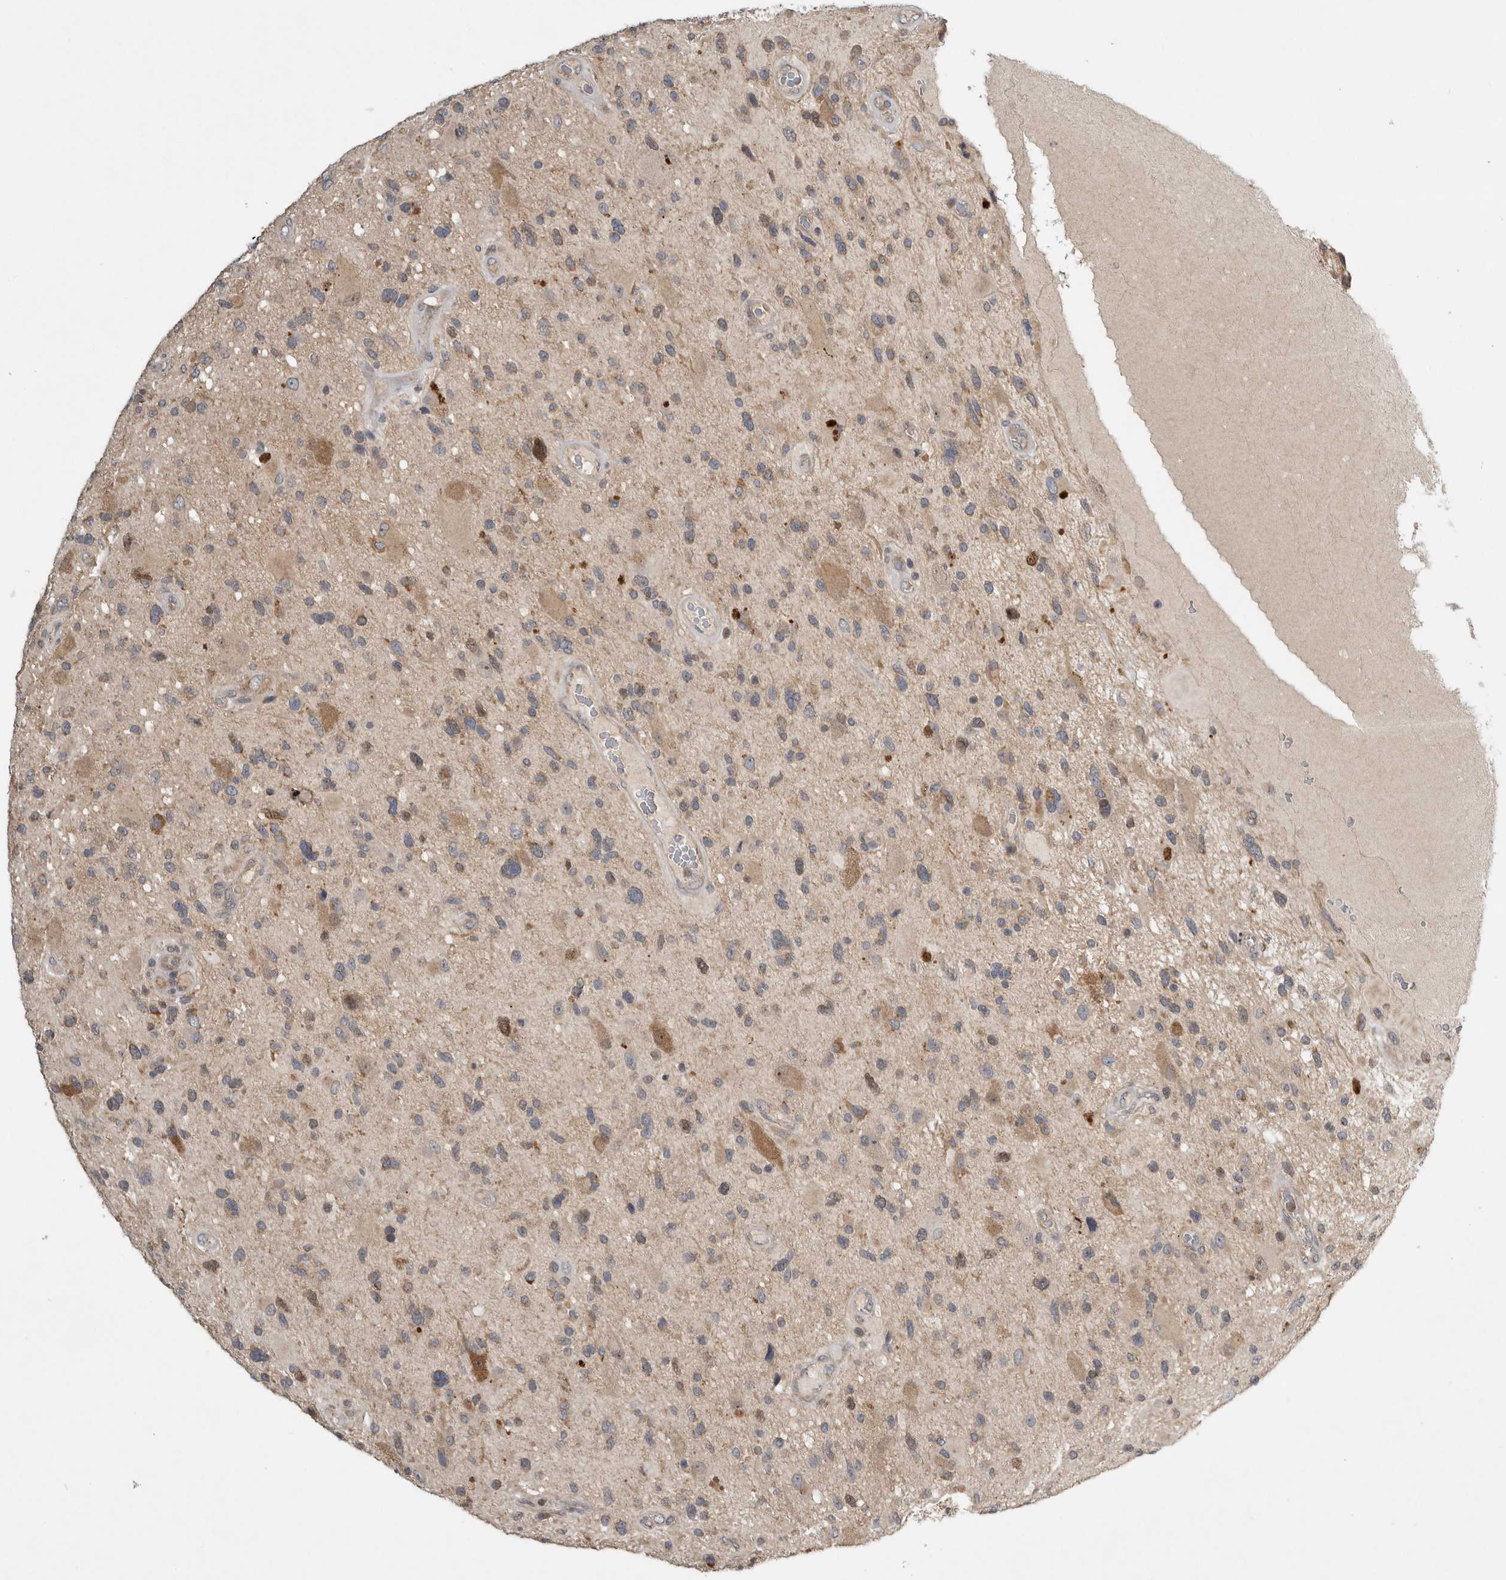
{"staining": {"intensity": "weak", "quantity": "25%-75%", "location": "cytoplasmic/membranous"}, "tissue": "glioma", "cell_type": "Tumor cells", "image_type": "cancer", "snomed": [{"axis": "morphology", "description": "Glioma, malignant, High grade"}, {"axis": "topography", "description": "Brain"}], "caption": "Malignant glioma (high-grade) stained with immunohistochemistry (IHC) exhibits weak cytoplasmic/membranous staining in approximately 25%-75% of tumor cells.", "gene": "TRMT61B", "patient": {"sex": "male", "age": 33}}